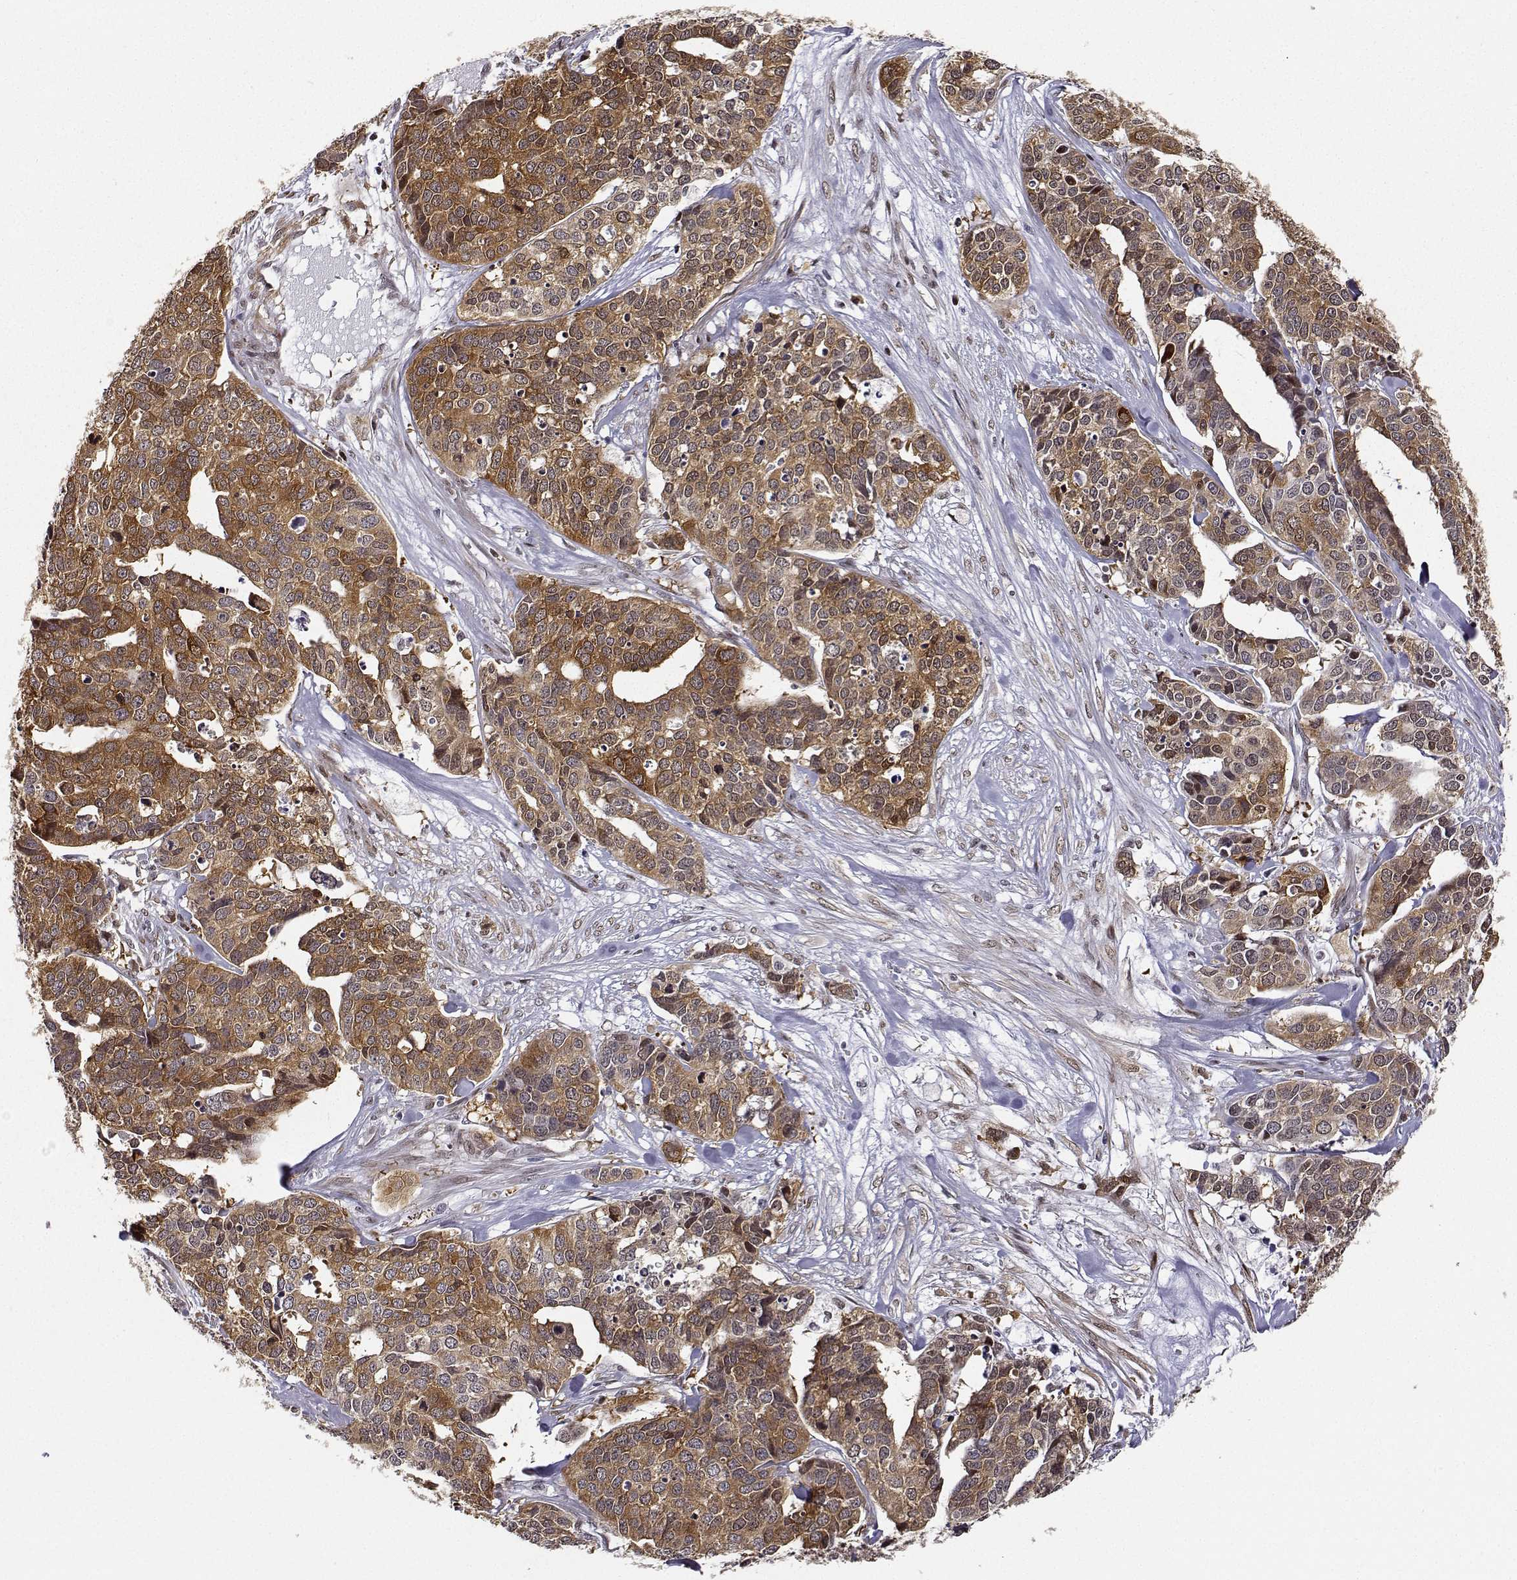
{"staining": {"intensity": "moderate", "quantity": ">75%", "location": "cytoplasmic/membranous,nuclear"}, "tissue": "ovarian cancer", "cell_type": "Tumor cells", "image_type": "cancer", "snomed": [{"axis": "morphology", "description": "Carcinoma, endometroid"}, {"axis": "topography", "description": "Ovary"}], "caption": "A brown stain shows moderate cytoplasmic/membranous and nuclear staining of a protein in ovarian endometroid carcinoma tumor cells.", "gene": "PHGDH", "patient": {"sex": "female", "age": 65}}